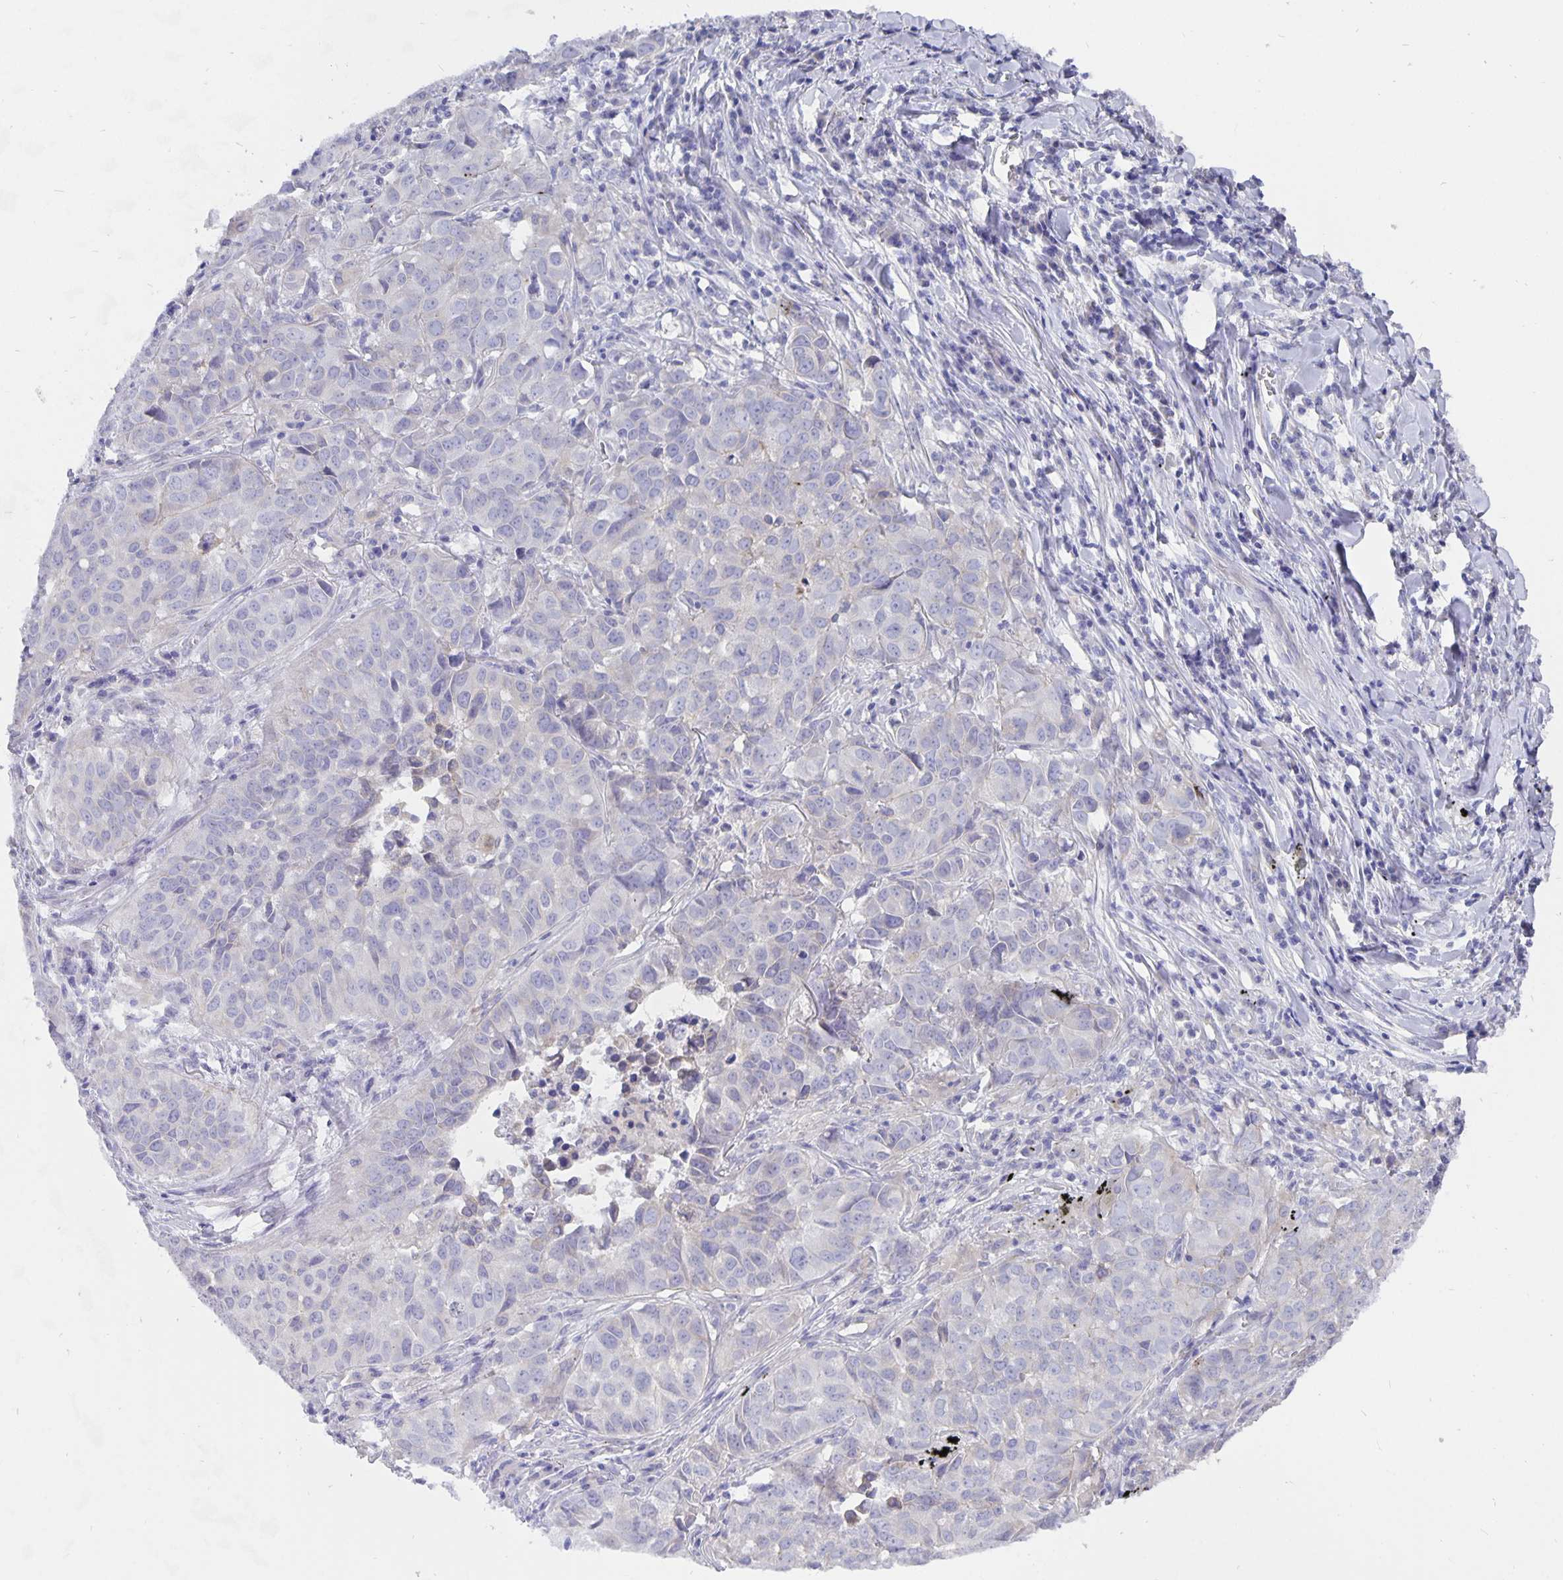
{"staining": {"intensity": "negative", "quantity": "none", "location": "none"}, "tissue": "lung cancer", "cell_type": "Tumor cells", "image_type": "cancer", "snomed": [{"axis": "morphology", "description": "Adenocarcinoma, NOS"}, {"axis": "topography", "description": "Lung"}], "caption": "High magnification brightfield microscopy of adenocarcinoma (lung) stained with DAB (3,3'-diaminobenzidine) (brown) and counterstained with hematoxylin (blue): tumor cells show no significant expression.", "gene": "CFAP74", "patient": {"sex": "female", "age": 50}}